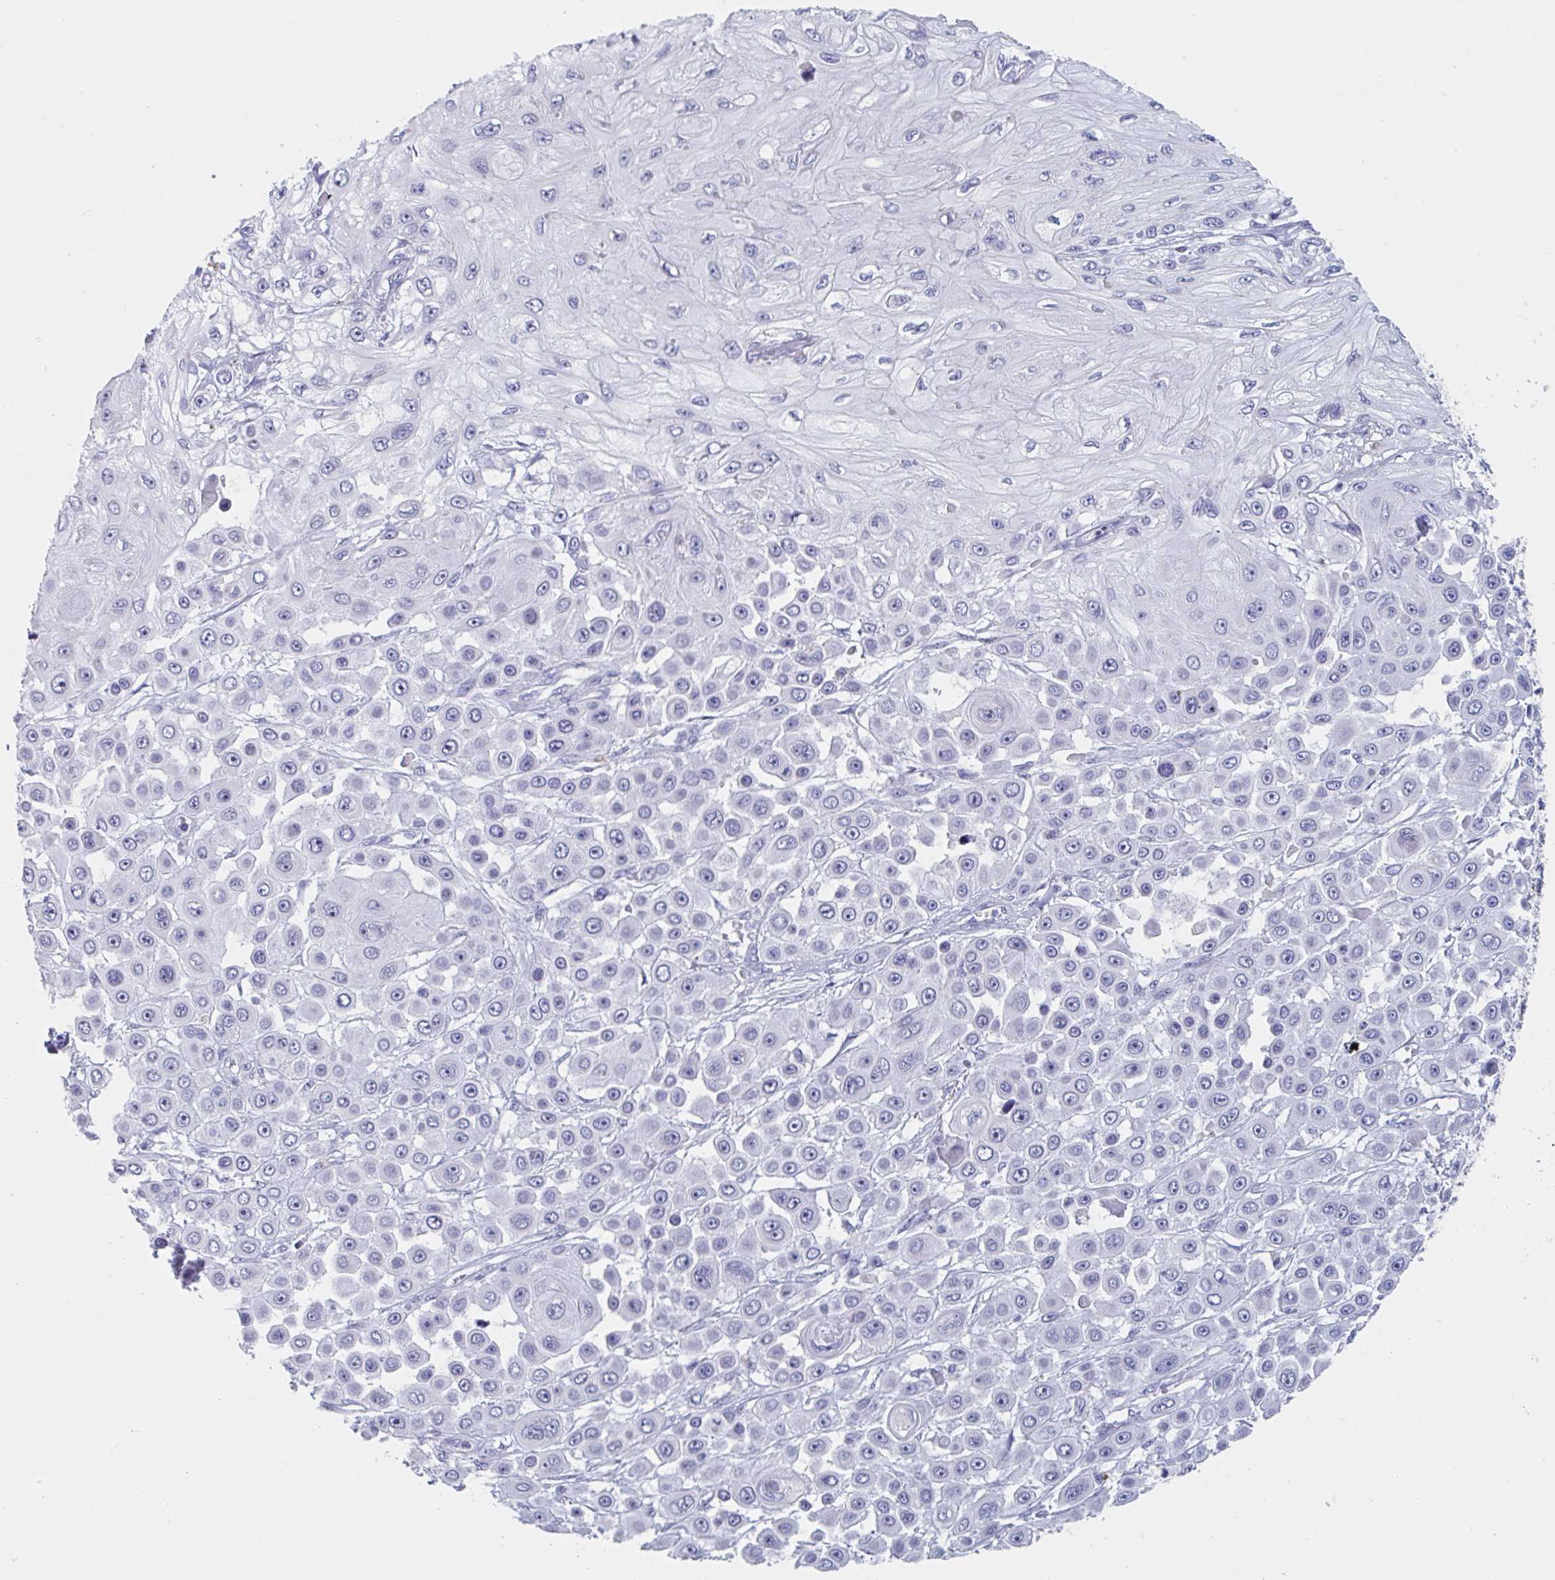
{"staining": {"intensity": "negative", "quantity": "none", "location": "none"}, "tissue": "skin cancer", "cell_type": "Tumor cells", "image_type": "cancer", "snomed": [{"axis": "morphology", "description": "Squamous cell carcinoma, NOS"}, {"axis": "topography", "description": "Skin"}], "caption": "This is a photomicrograph of IHC staining of skin squamous cell carcinoma, which shows no expression in tumor cells.", "gene": "NDUFC2", "patient": {"sex": "male", "age": 67}}